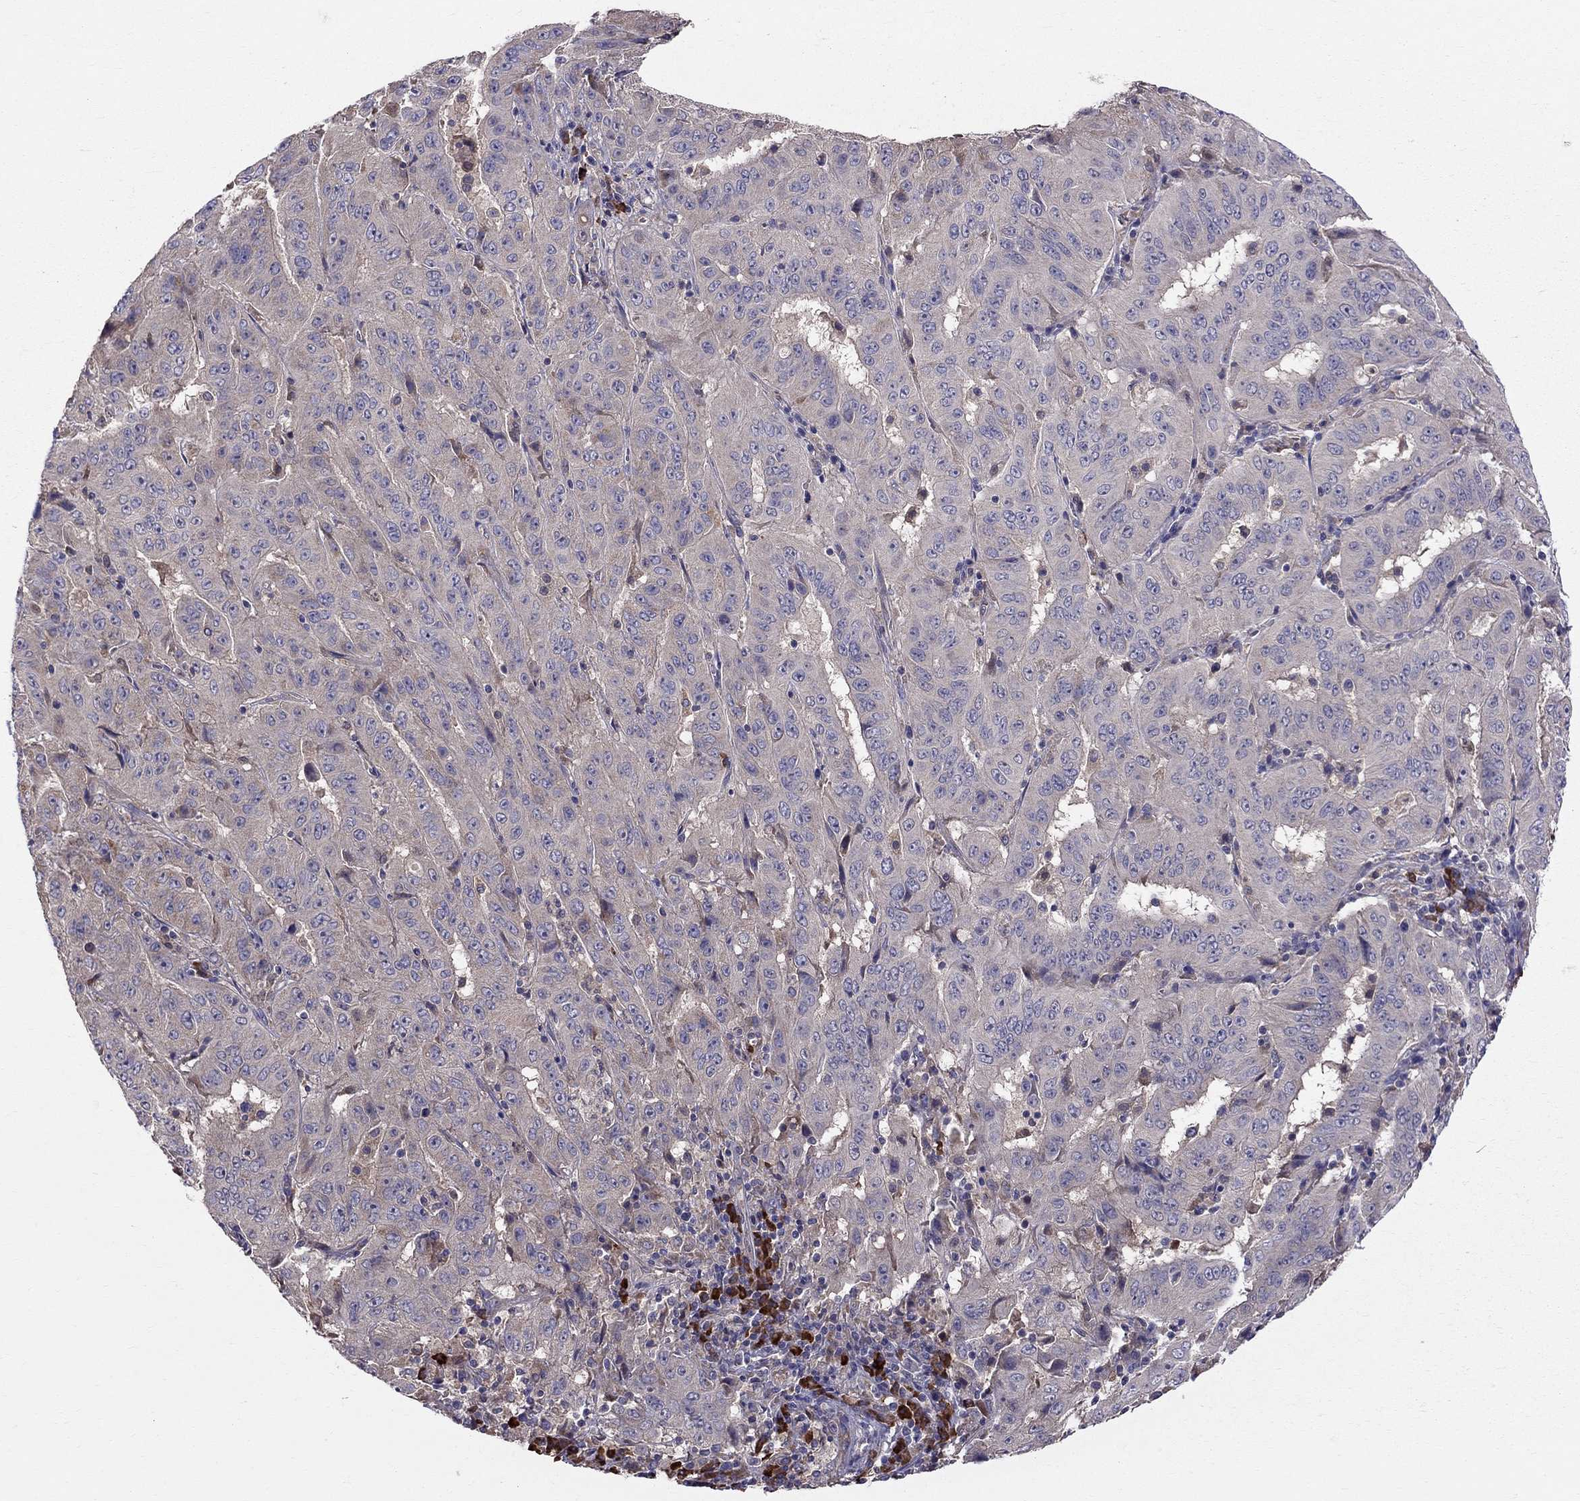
{"staining": {"intensity": "moderate", "quantity": "<25%", "location": "cytoplasmic/membranous"}, "tissue": "pancreatic cancer", "cell_type": "Tumor cells", "image_type": "cancer", "snomed": [{"axis": "morphology", "description": "Adenocarcinoma, NOS"}, {"axis": "topography", "description": "Pancreas"}], "caption": "Immunohistochemical staining of human pancreatic cancer (adenocarcinoma) shows low levels of moderate cytoplasmic/membranous protein staining in approximately <25% of tumor cells.", "gene": "PIK3CG", "patient": {"sex": "male", "age": 63}}